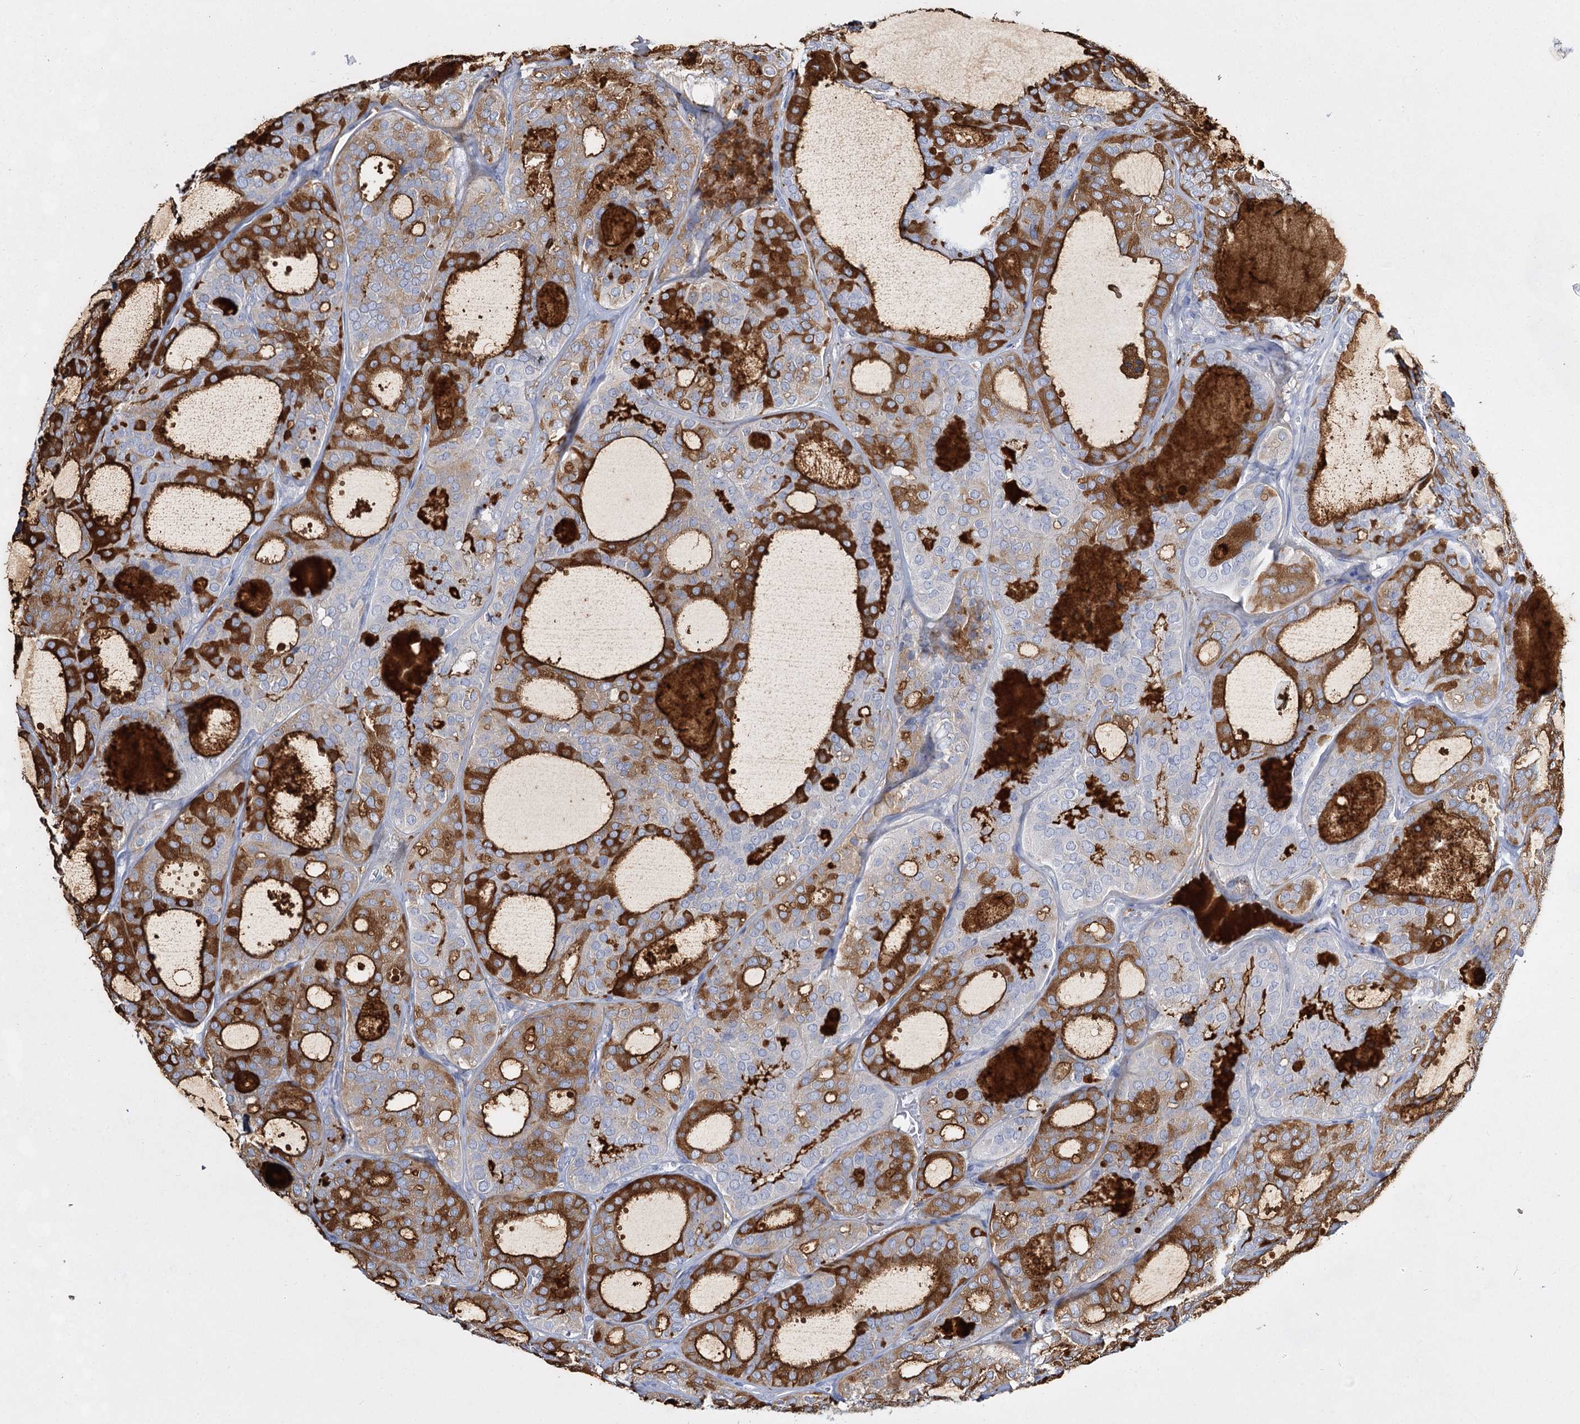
{"staining": {"intensity": "strong", "quantity": "25%-75%", "location": "cytoplasmic/membranous"}, "tissue": "thyroid cancer", "cell_type": "Tumor cells", "image_type": "cancer", "snomed": [{"axis": "morphology", "description": "Follicular adenoma carcinoma, NOS"}, {"axis": "topography", "description": "Thyroid gland"}], "caption": "DAB (3,3'-diaminobenzidine) immunohistochemical staining of human follicular adenoma carcinoma (thyroid) displays strong cytoplasmic/membranous protein positivity in about 25%-75% of tumor cells. (Stains: DAB in brown, nuclei in blue, Microscopy: brightfield microscopy at high magnification).", "gene": "SLC17A2", "patient": {"sex": "male", "age": 75}}